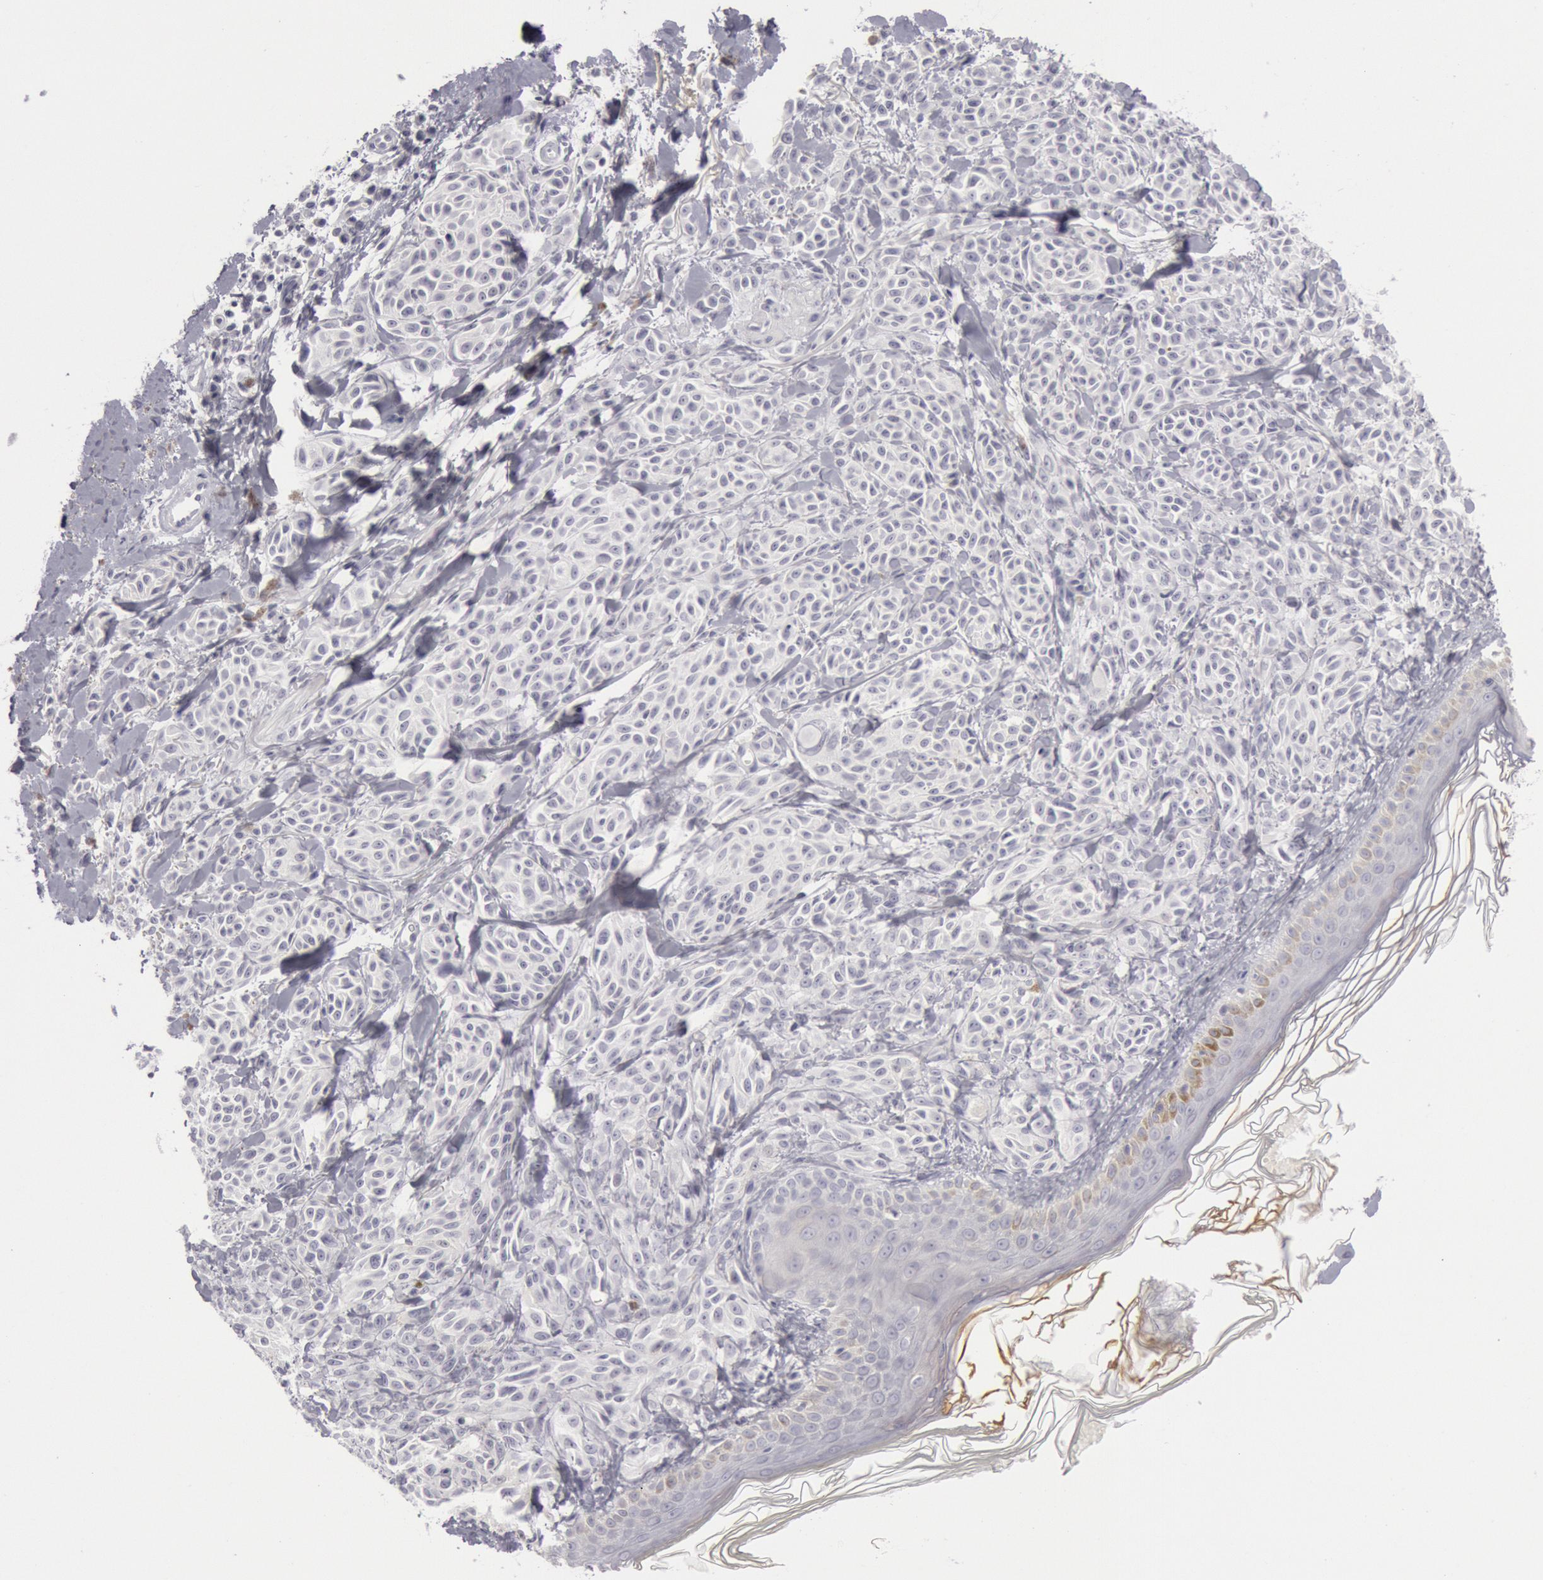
{"staining": {"intensity": "negative", "quantity": "none", "location": "none"}, "tissue": "melanoma", "cell_type": "Tumor cells", "image_type": "cancer", "snomed": [{"axis": "morphology", "description": "Malignant melanoma, NOS"}, {"axis": "topography", "description": "Skin"}], "caption": "IHC of melanoma exhibits no expression in tumor cells. The staining was performed using DAB (3,3'-diaminobenzidine) to visualize the protein expression in brown, while the nuclei were stained in blue with hematoxylin (Magnification: 20x).", "gene": "KRT16", "patient": {"sex": "male", "age": 76}}